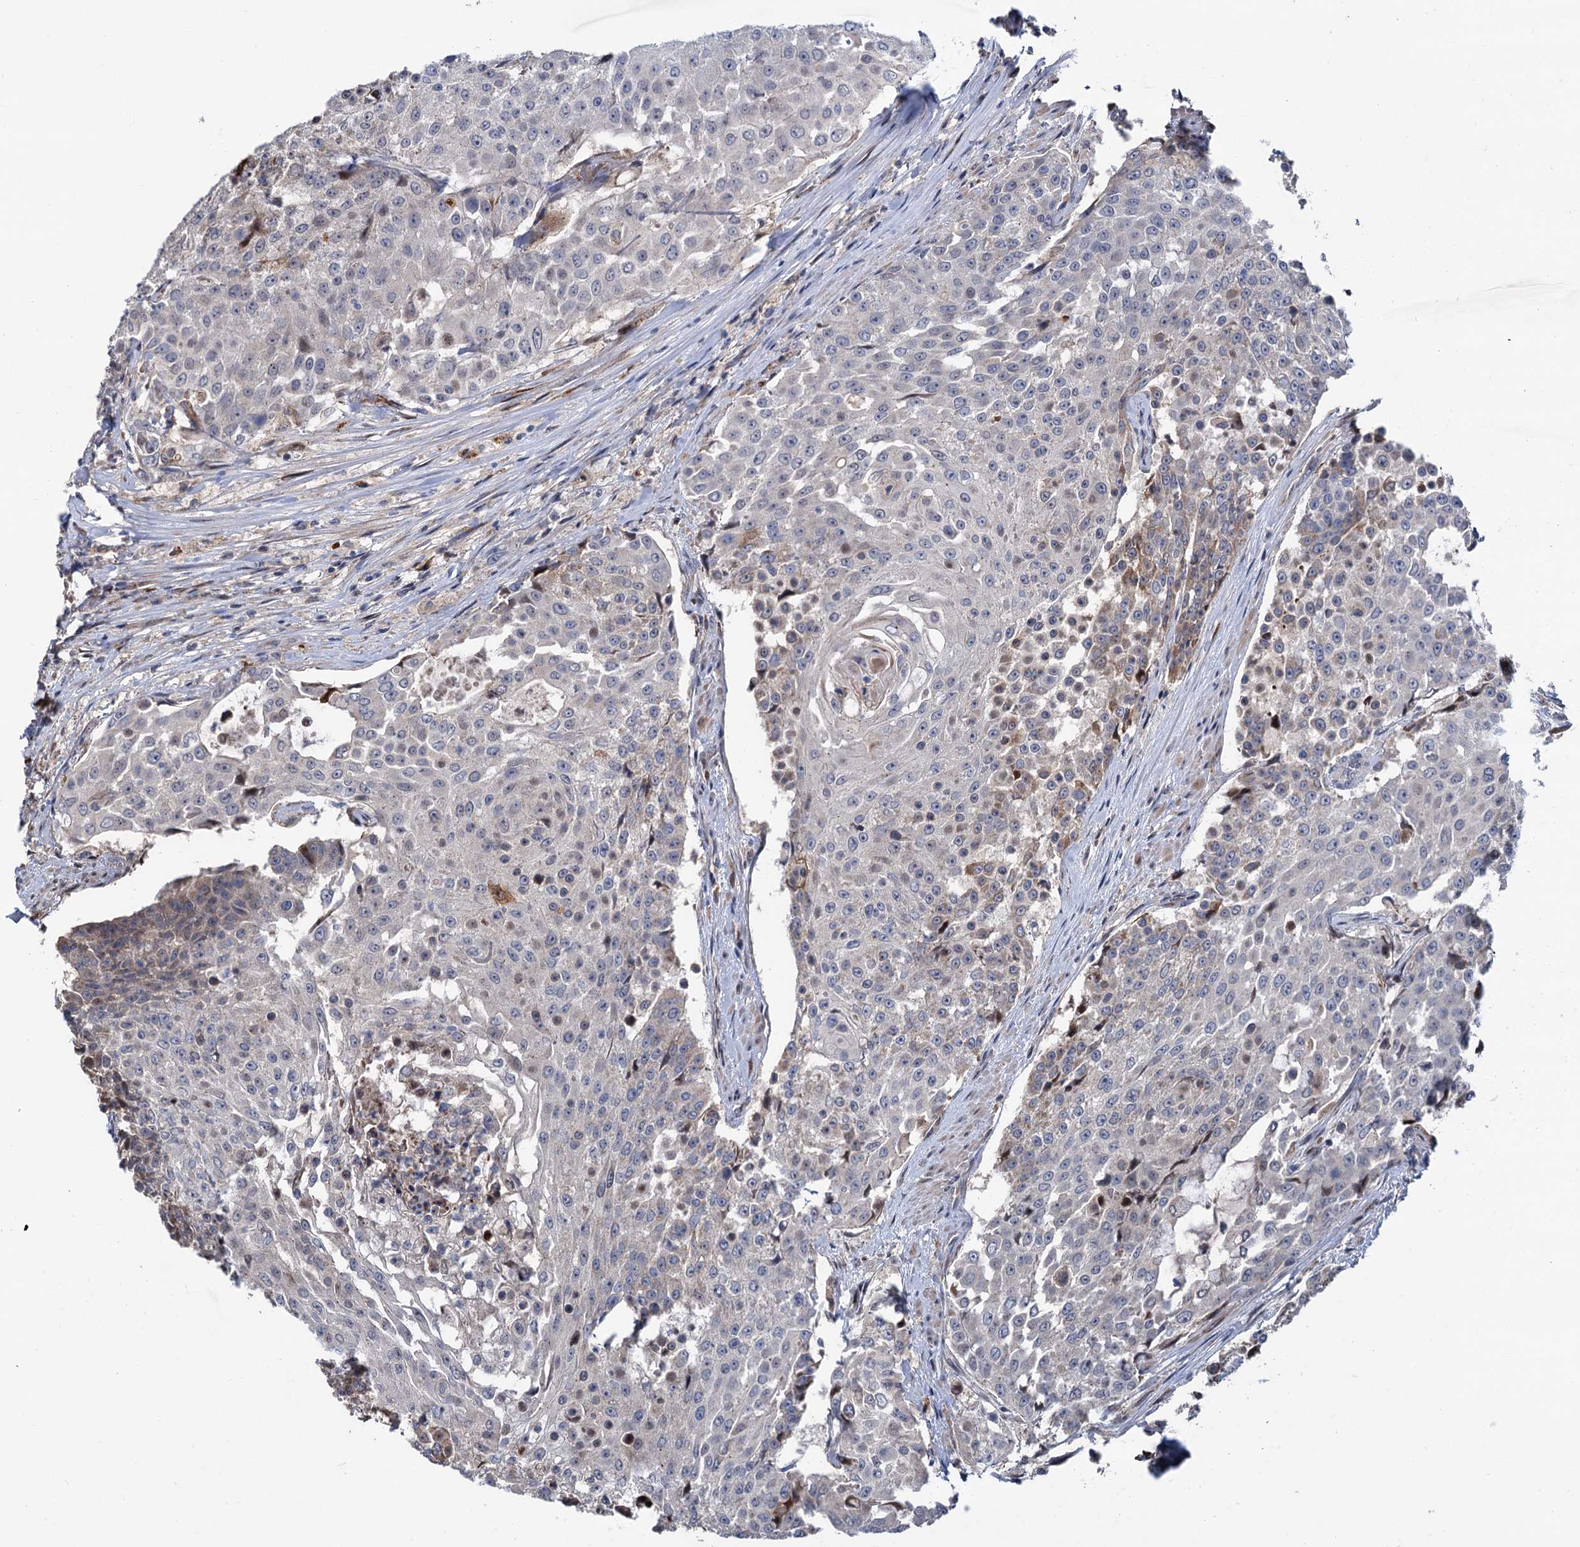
{"staining": {"intensity": "negative", "quantity": "none", "location": "none"}, "tissue": "urothelial cancer", "cell_type": "Tumor cells", "image_type": "cancer", "snomed": [{"axis": "morphology", "description": "Urothelial carcinoma, High grade"}, {"axis": "topography", "description": "Urinary bladder"}], "caption": "Tumor cells show no significant staining in urothelial cancer. Brightfield microscopy of IHC stained with DAB (brown) and hematoxylin (blue), captured at high magnification.", "gene": "UBR1", "patient": {"sex": "female", "age": 63}}